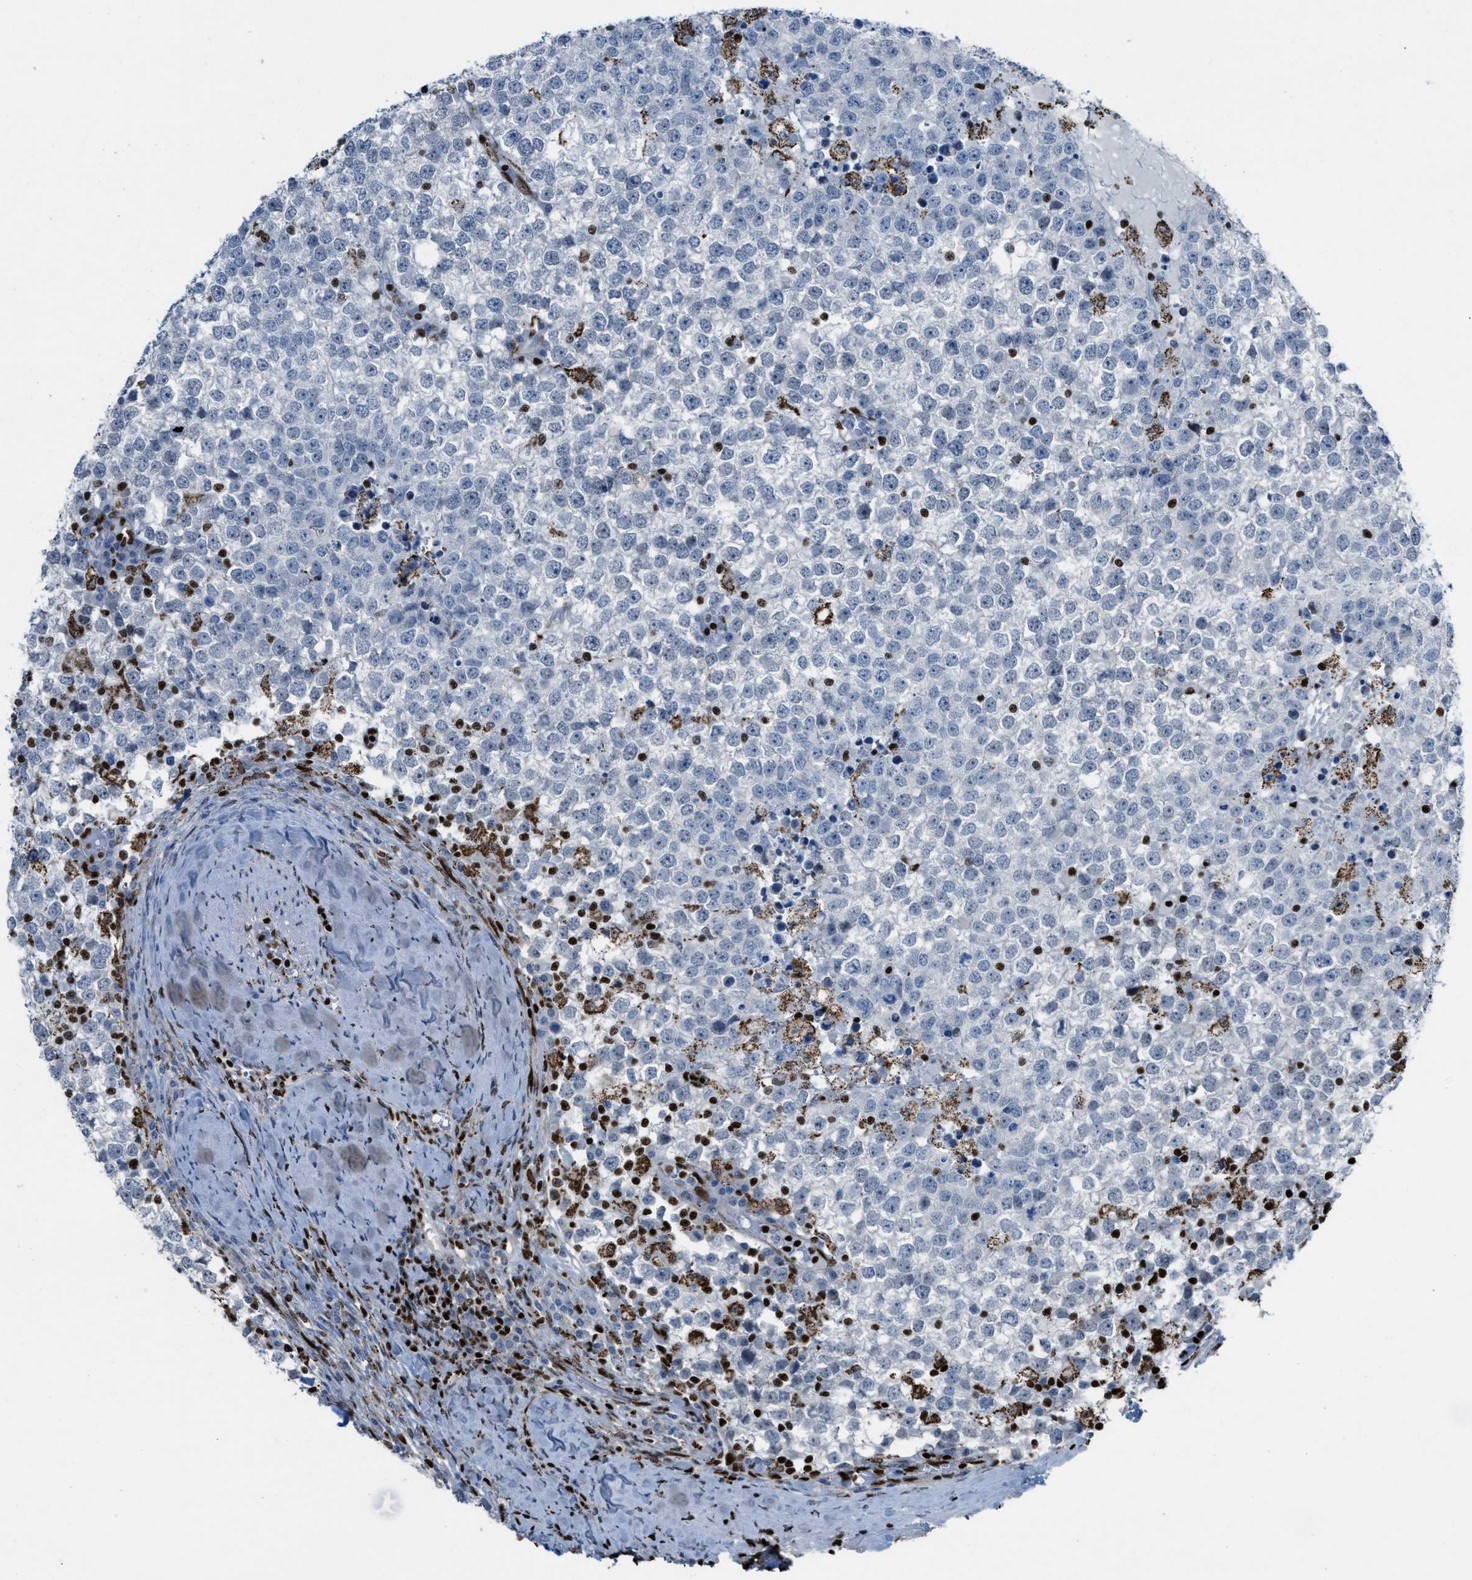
{"staining": {"intensity": "negative", "quantity": "none", "location": "none"}, "tissue": "testis cancer", "cell_type": "Tumor cells", "image_type": "cancer", "snomed": [{"axis": "morphology", "description": "Seminoma, NOS"}, {"axis": "topography", "description": "Testis"}], "caption": "Immunohistochemical staining of human testis cancer displays no significant positivity in tumor cells.", "gene": "SLFN5", "patient": {"sex": "male", "age": 65}}